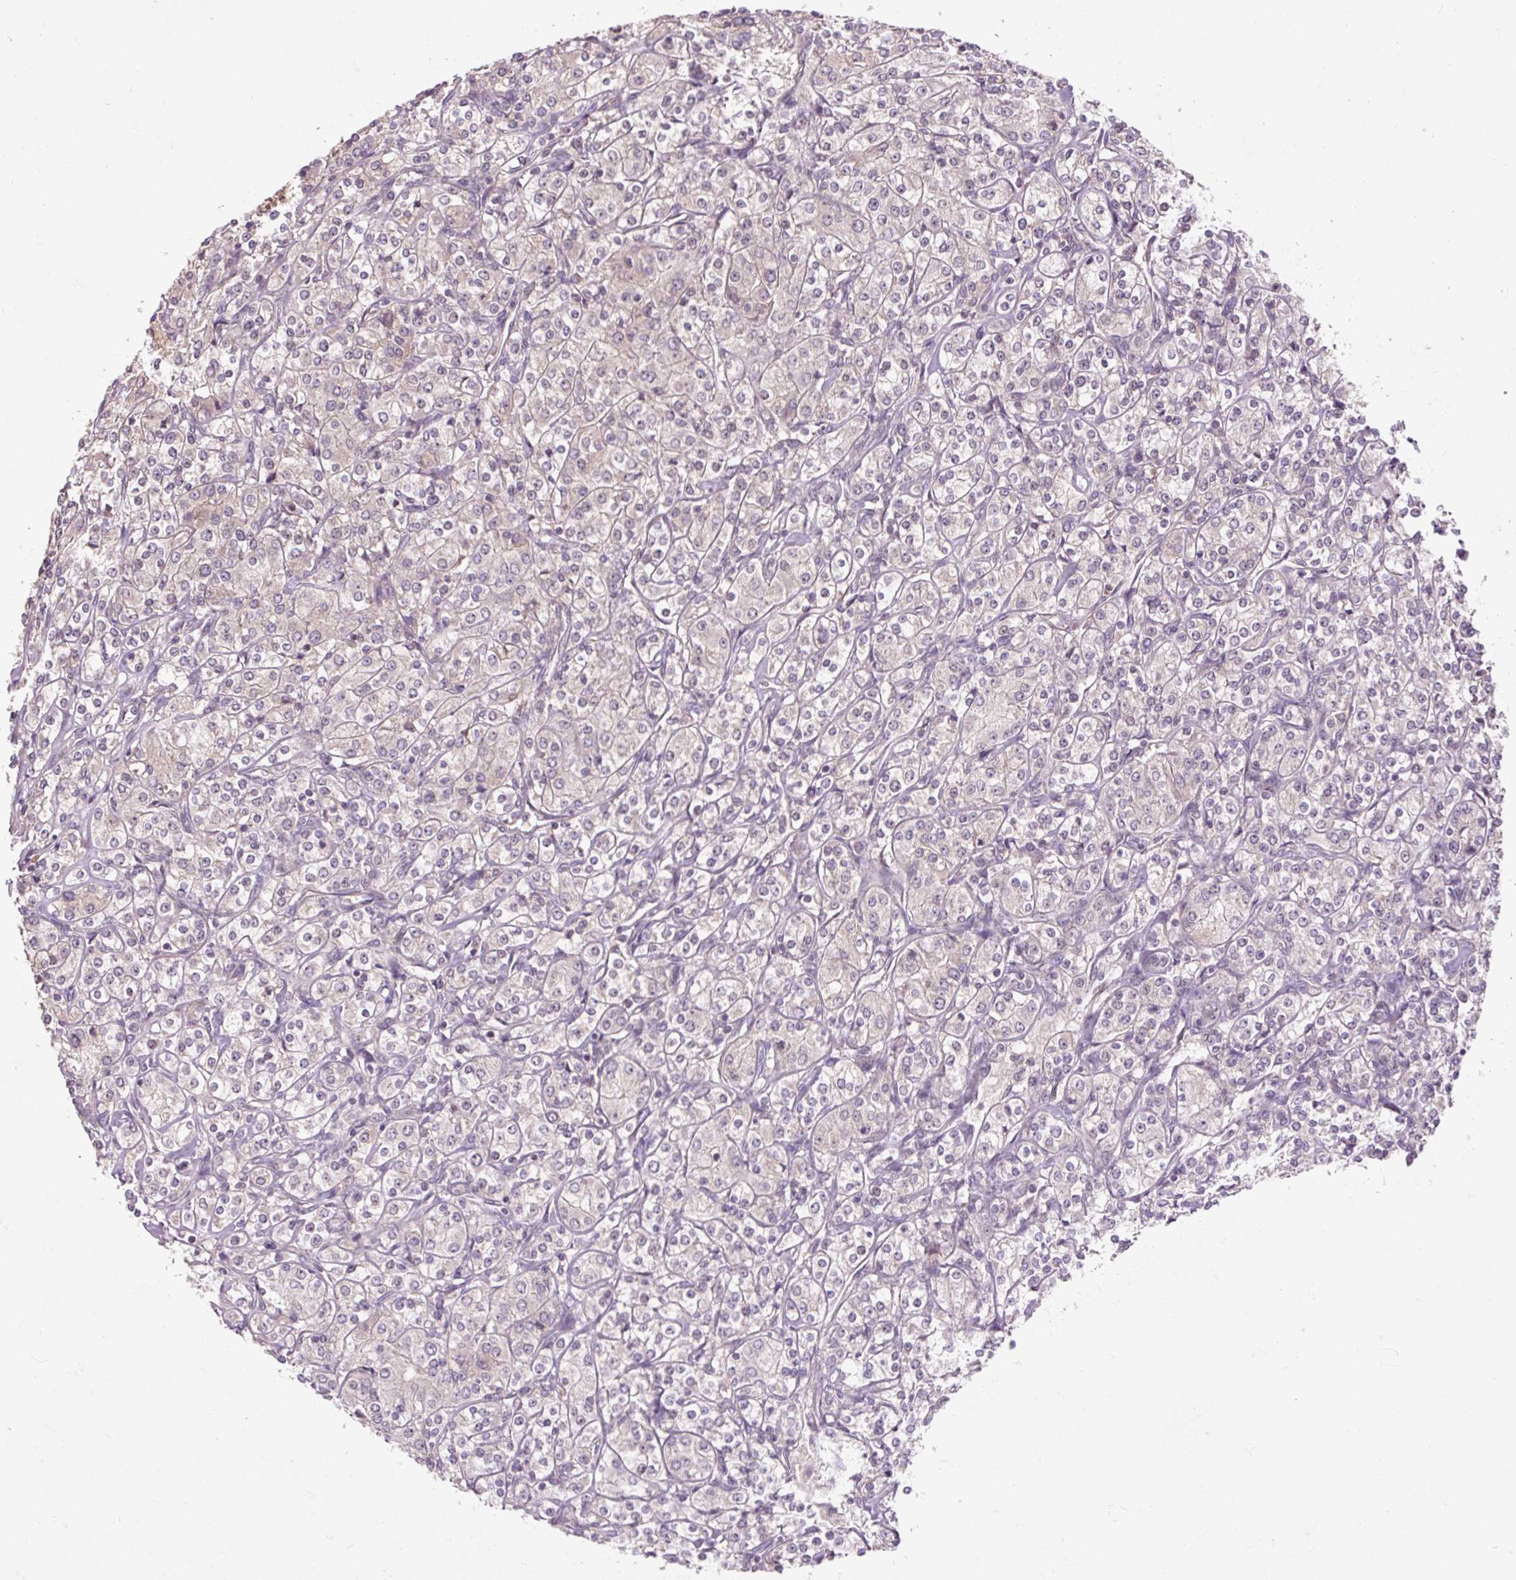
{"staining": {"intensity": "negative", "quantity": "none", "location": "none"}, "tissue": "renal cancer", "cell_type": "Tumor cells", "image_type": "cancer", "snomed": [{"axis": "morphology", "description": "Adenocarcinoma, NOS"}, {"axis": "topography", "description": "Kidney"}], "caption": "A histopathology image of renal cancer (adenocarcinoma) stained for a protein demonstrates no brown staining in tumor cells.", "gene": "MMS19", "patient": {"sex": "male", "age": 77}}